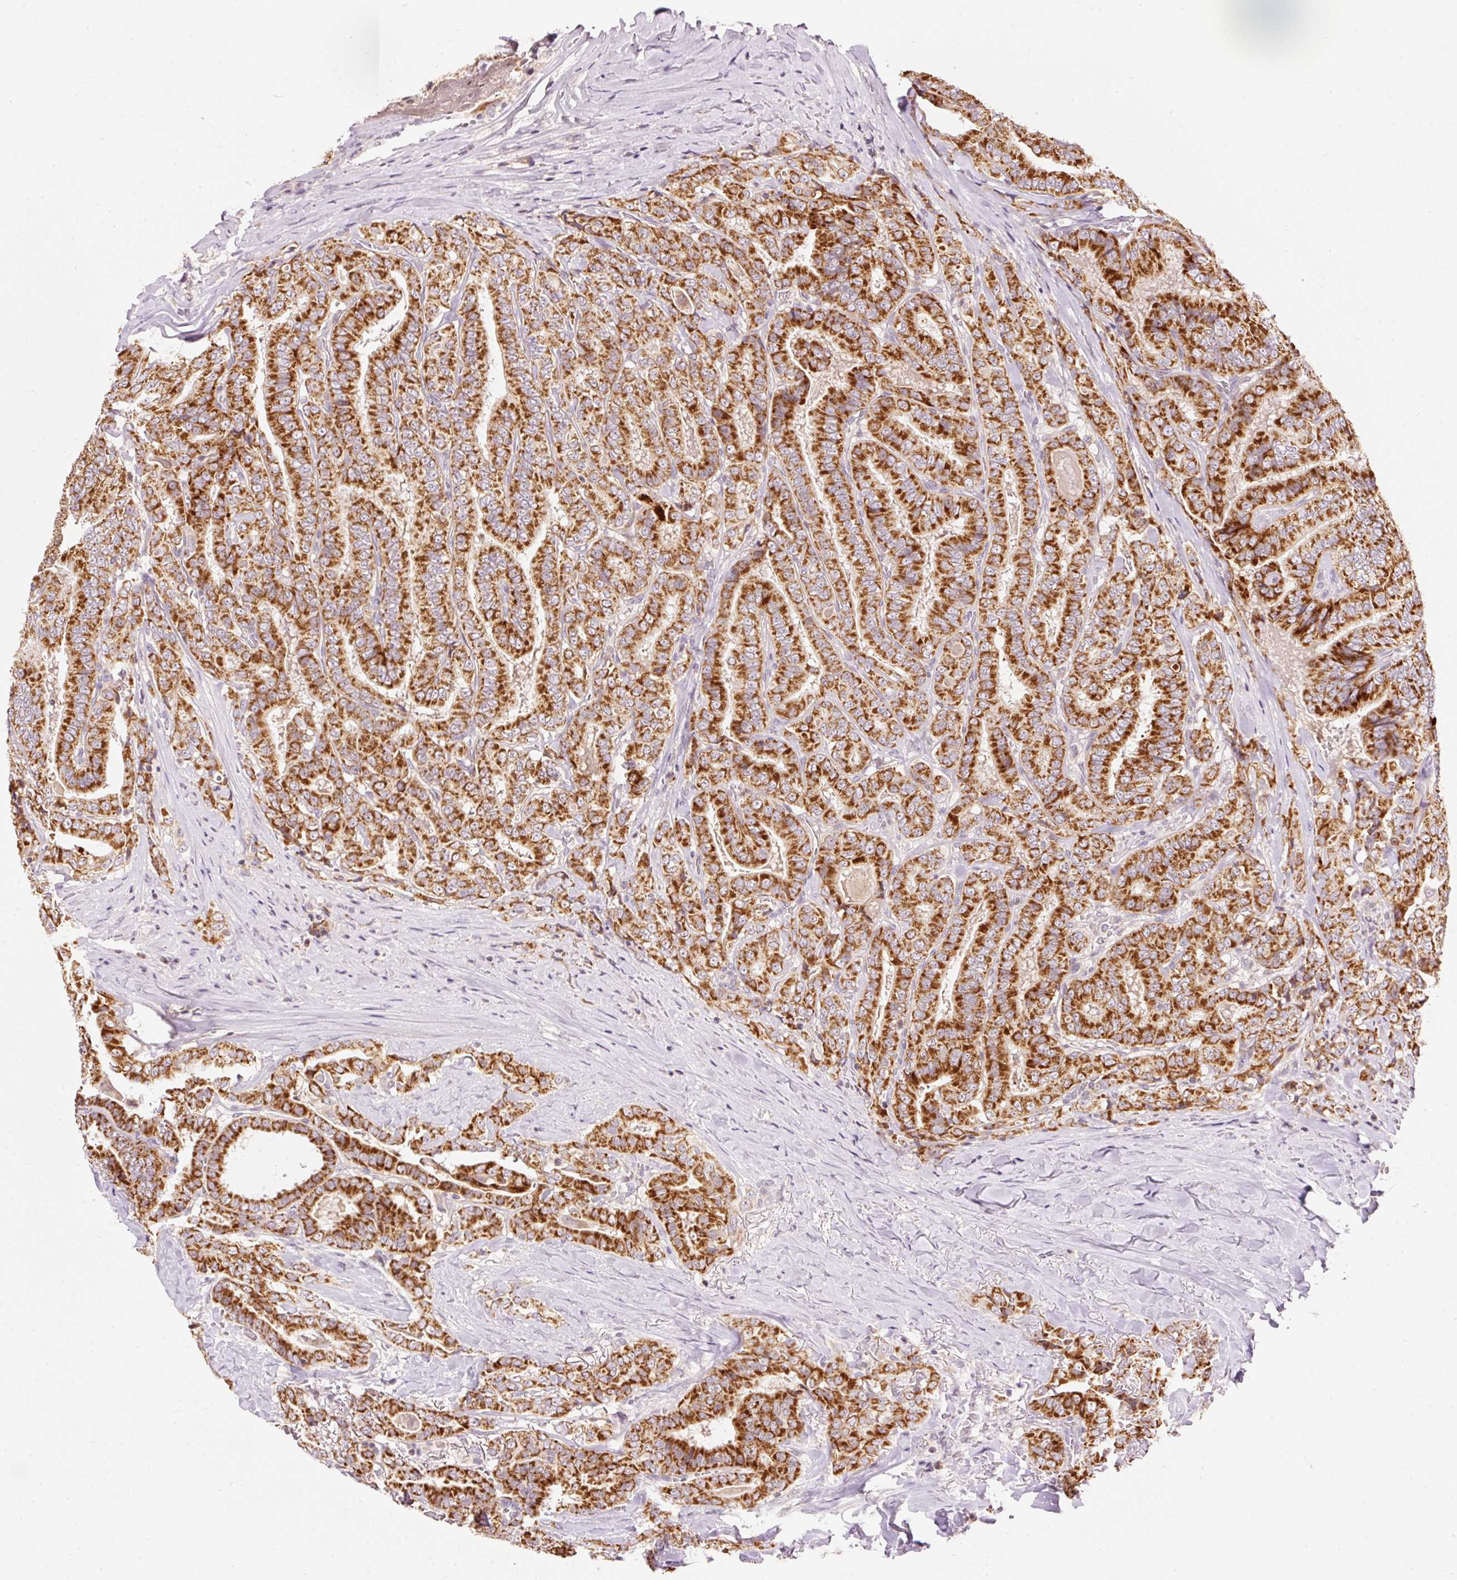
{"staining": {"intensity": "strong", "quantity": ">75%", "location": "cytoplasmic/membranous"}, "tissue": "thyroid cancer", "cell_type": "Tumor cells", "image_type": "cancer", "snomed": [{"axis": "morphology", "description": "Papillary adenocarcinoma, NOS"}, {"axis": "topography", "description": "Thyroid gland"}], "caption": "Thyroid papillary adenocarcinoma was stained to show a protein in brown. There is high levels of strong cytoplasmic/membranous positivity in about >75% of tumor cells.", "gene": "ABHD11", "patient": {"sex": "male", "age": 61}}